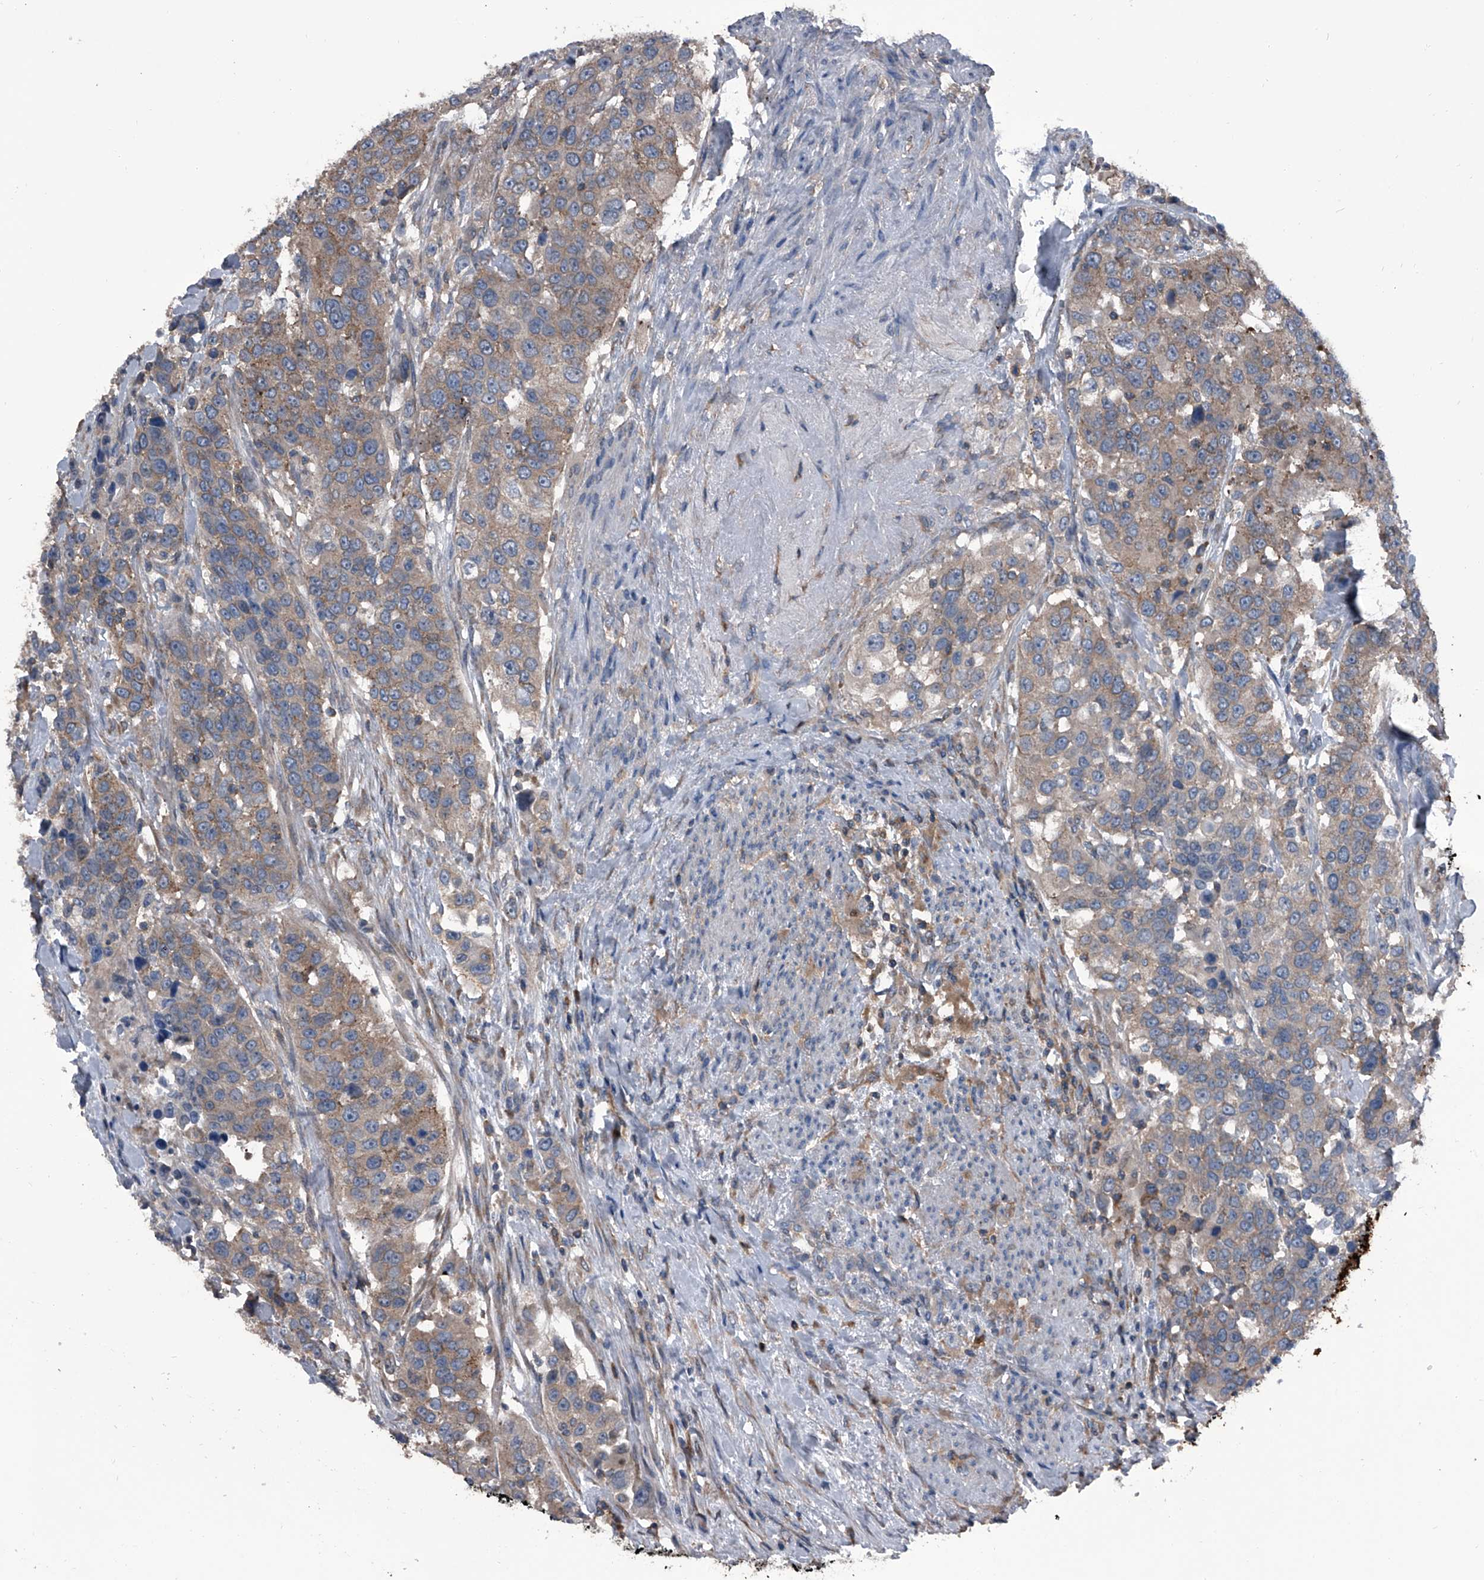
{"staining": {"intensity": "weak", "quantity": ">75%", "location": "cytoplasmic/membranous"}, "tissue": "urothelial cancer", "cell_type": "Tumor cells", "image_type": "cancer", "snomed": [{"axis": "morphology", "description": "Urothelial carcinoma, High grade"}, {"axis": "topography", "description": "Urinary bladder"}], "caption": "Tumor cells exhibit low levels of weak cytoplasmic/membranous positivity in about >75% of cells in human urothelial carcinoma (high-grade).", "gene": "PIP5K1A", "patient": {"sex": "female", "age": 80}}